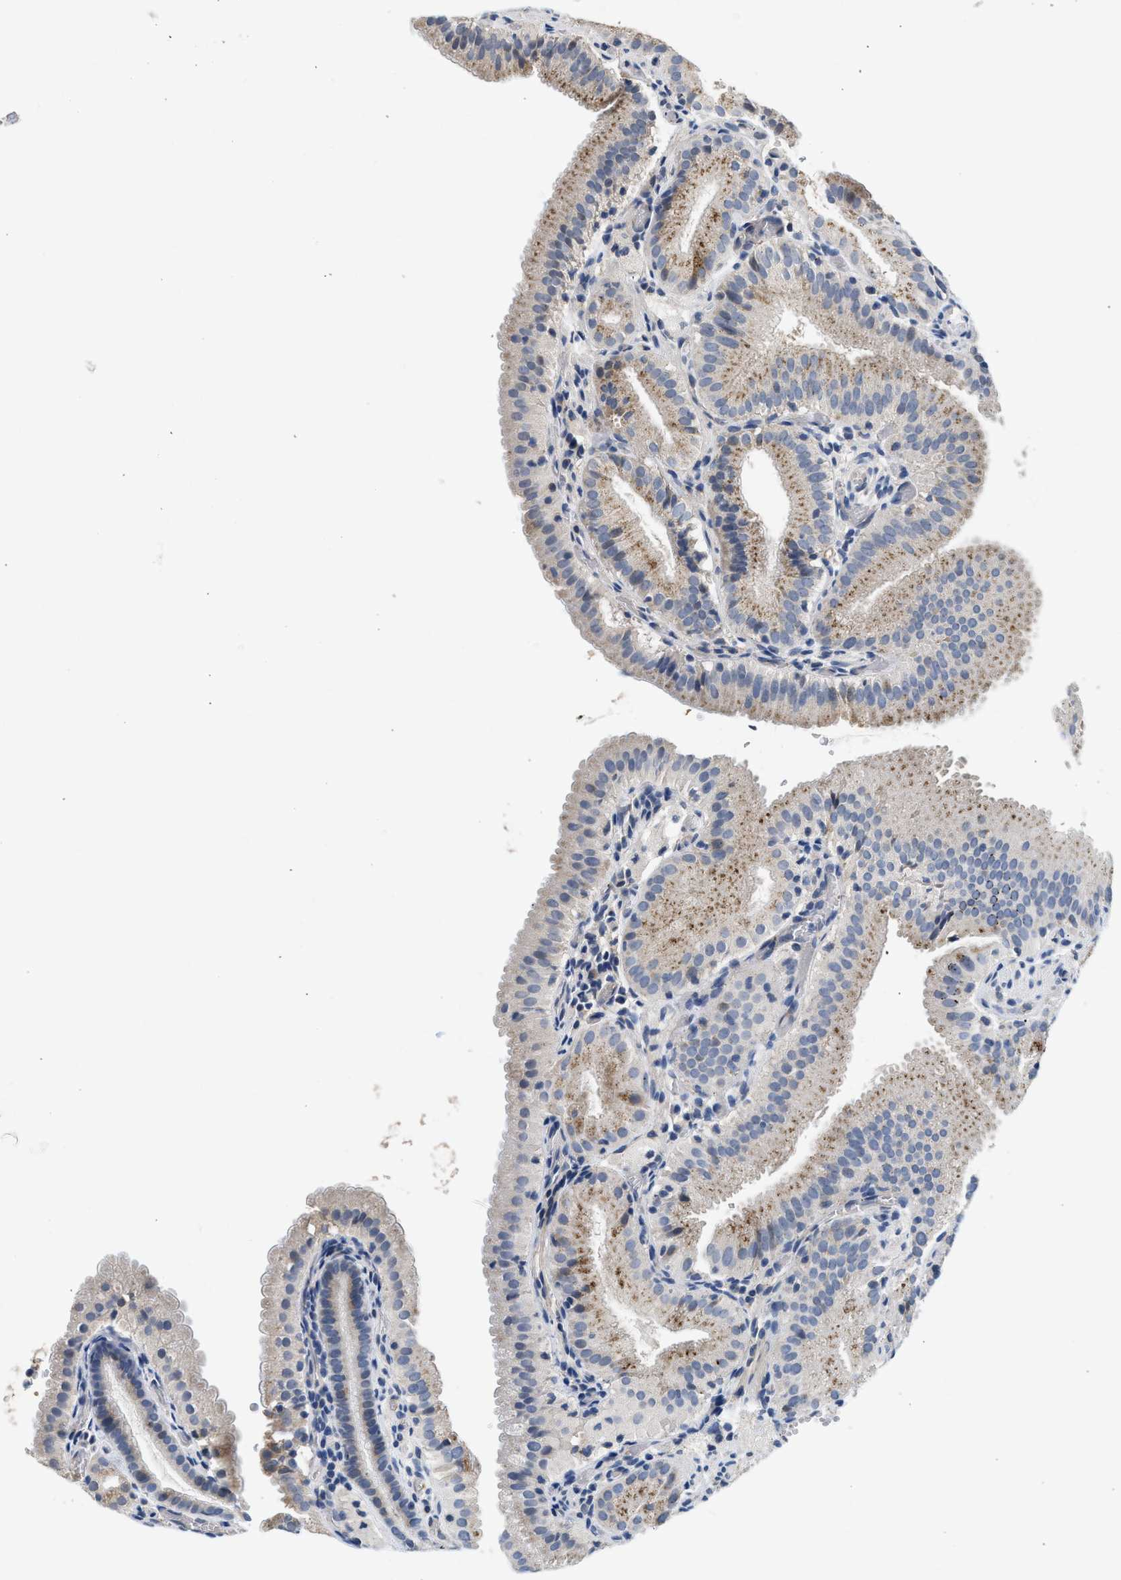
{"staining": {"intensity": "moderate", "quantity": "<25%", "location": "cytoplasmic/membranous"}, "tissue": "gallbladder", "cell_type": "Glandular cells", "image_type": "normal", "snomed": [{"axis": "morphology", "description": "Normal tissue, NOS"}, {"axis": "topography", "description": "Gallbladder"}], "caption": "Protein staining exhibits moderate cytoplasmic/membranous staining in about <25% of glandular cells in benign gallbladder.", "gene": "PIM1", "patient": {"sex": "male", "age": 54}}